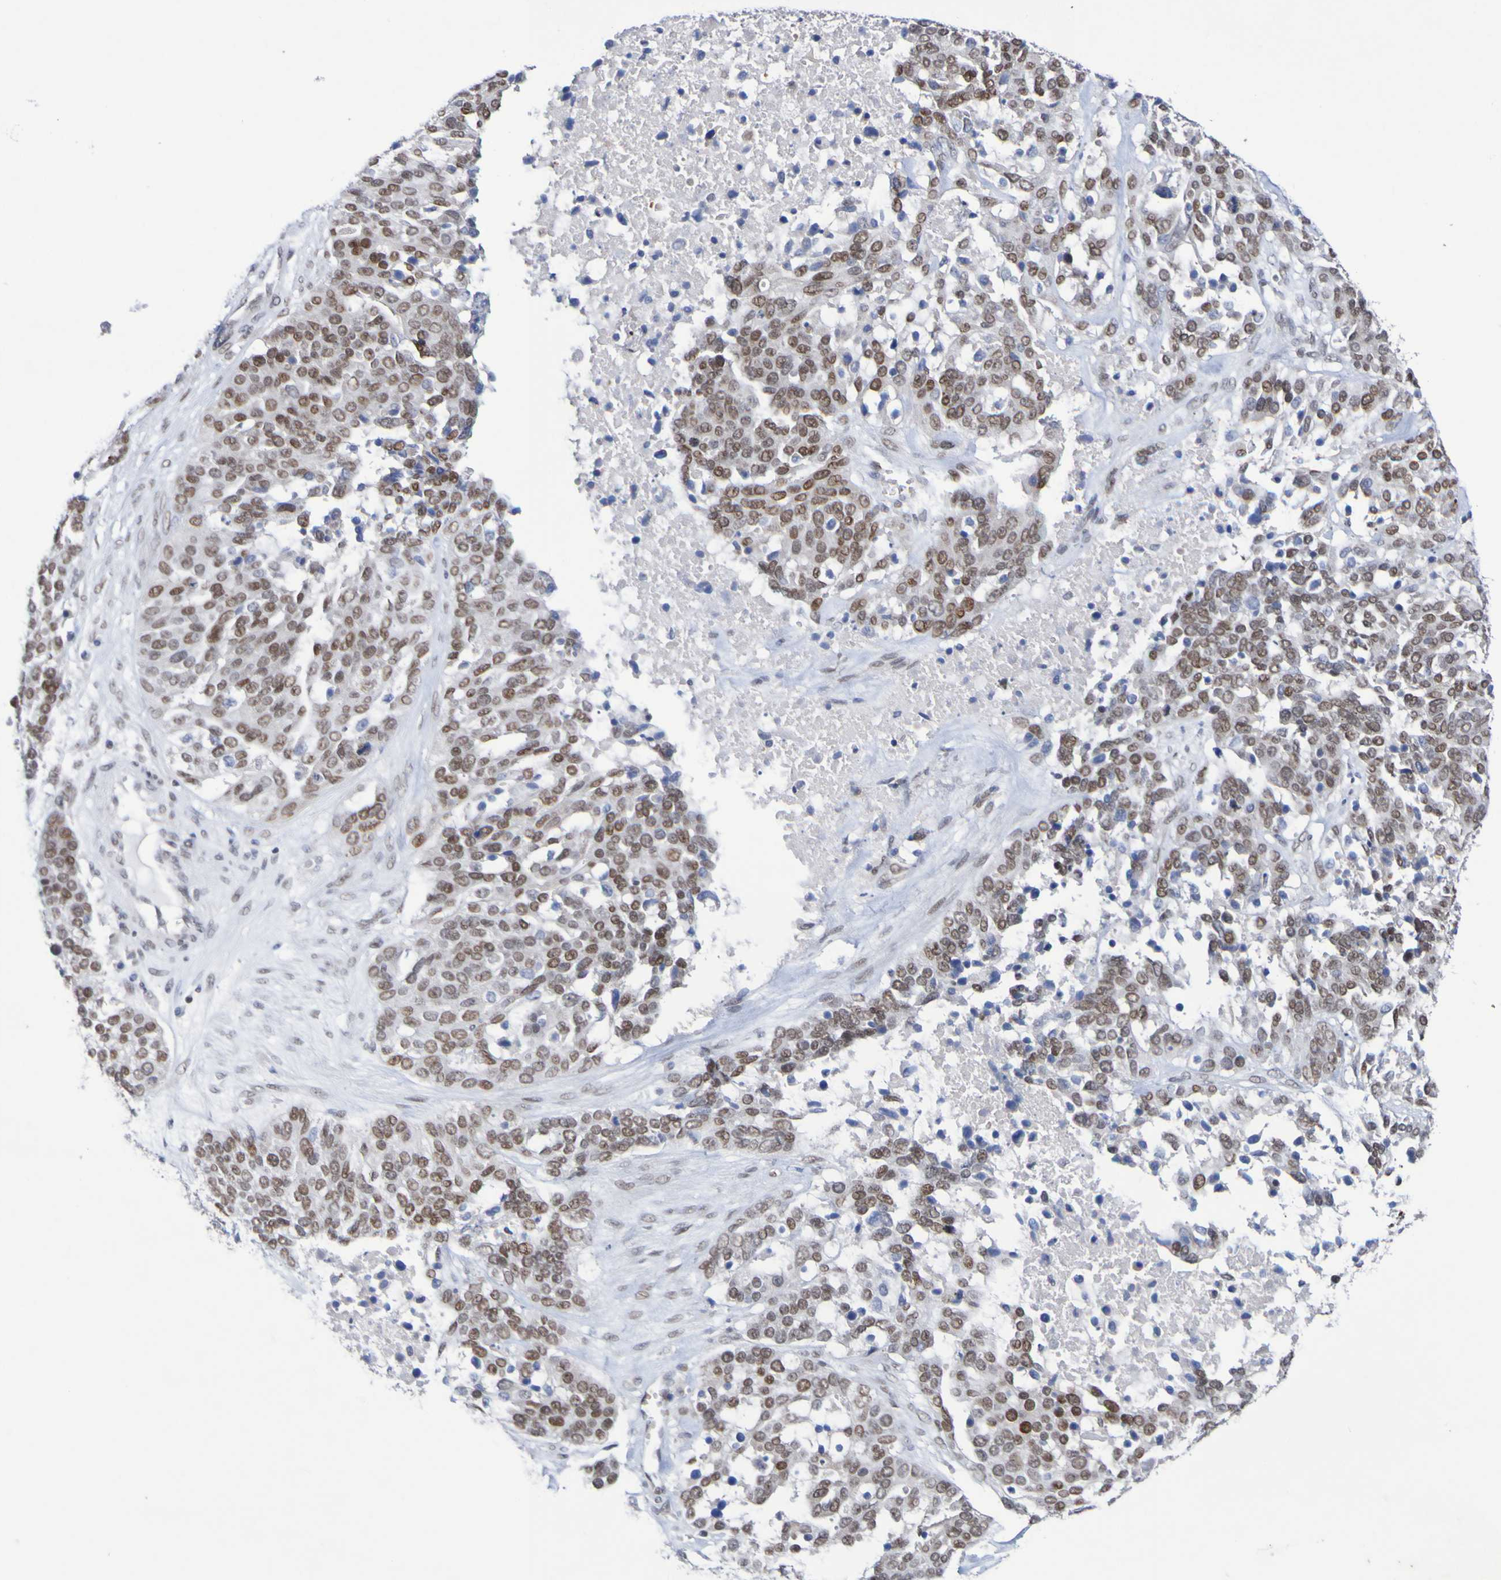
{"staining": {"intensity": "moderate", "quantity": ">75%", "location": "nuclear"}, "tissue": "ovarian cancer", "cell_type": "Tumor cells", "image_type": "cancer", "snomed": [{"axis": "morphology", "description": "Cystadenocarcinoma, serous, NOS"}, {"axis": "topography", "description": "Ovary"}], "caption": "Ovarian serous cystadenocarcinoma stained for a protein shows moderate nuclear positivity in tumor cells.", "gene": "PCGF1", "patient": {"sex": "female", "age": 44}}